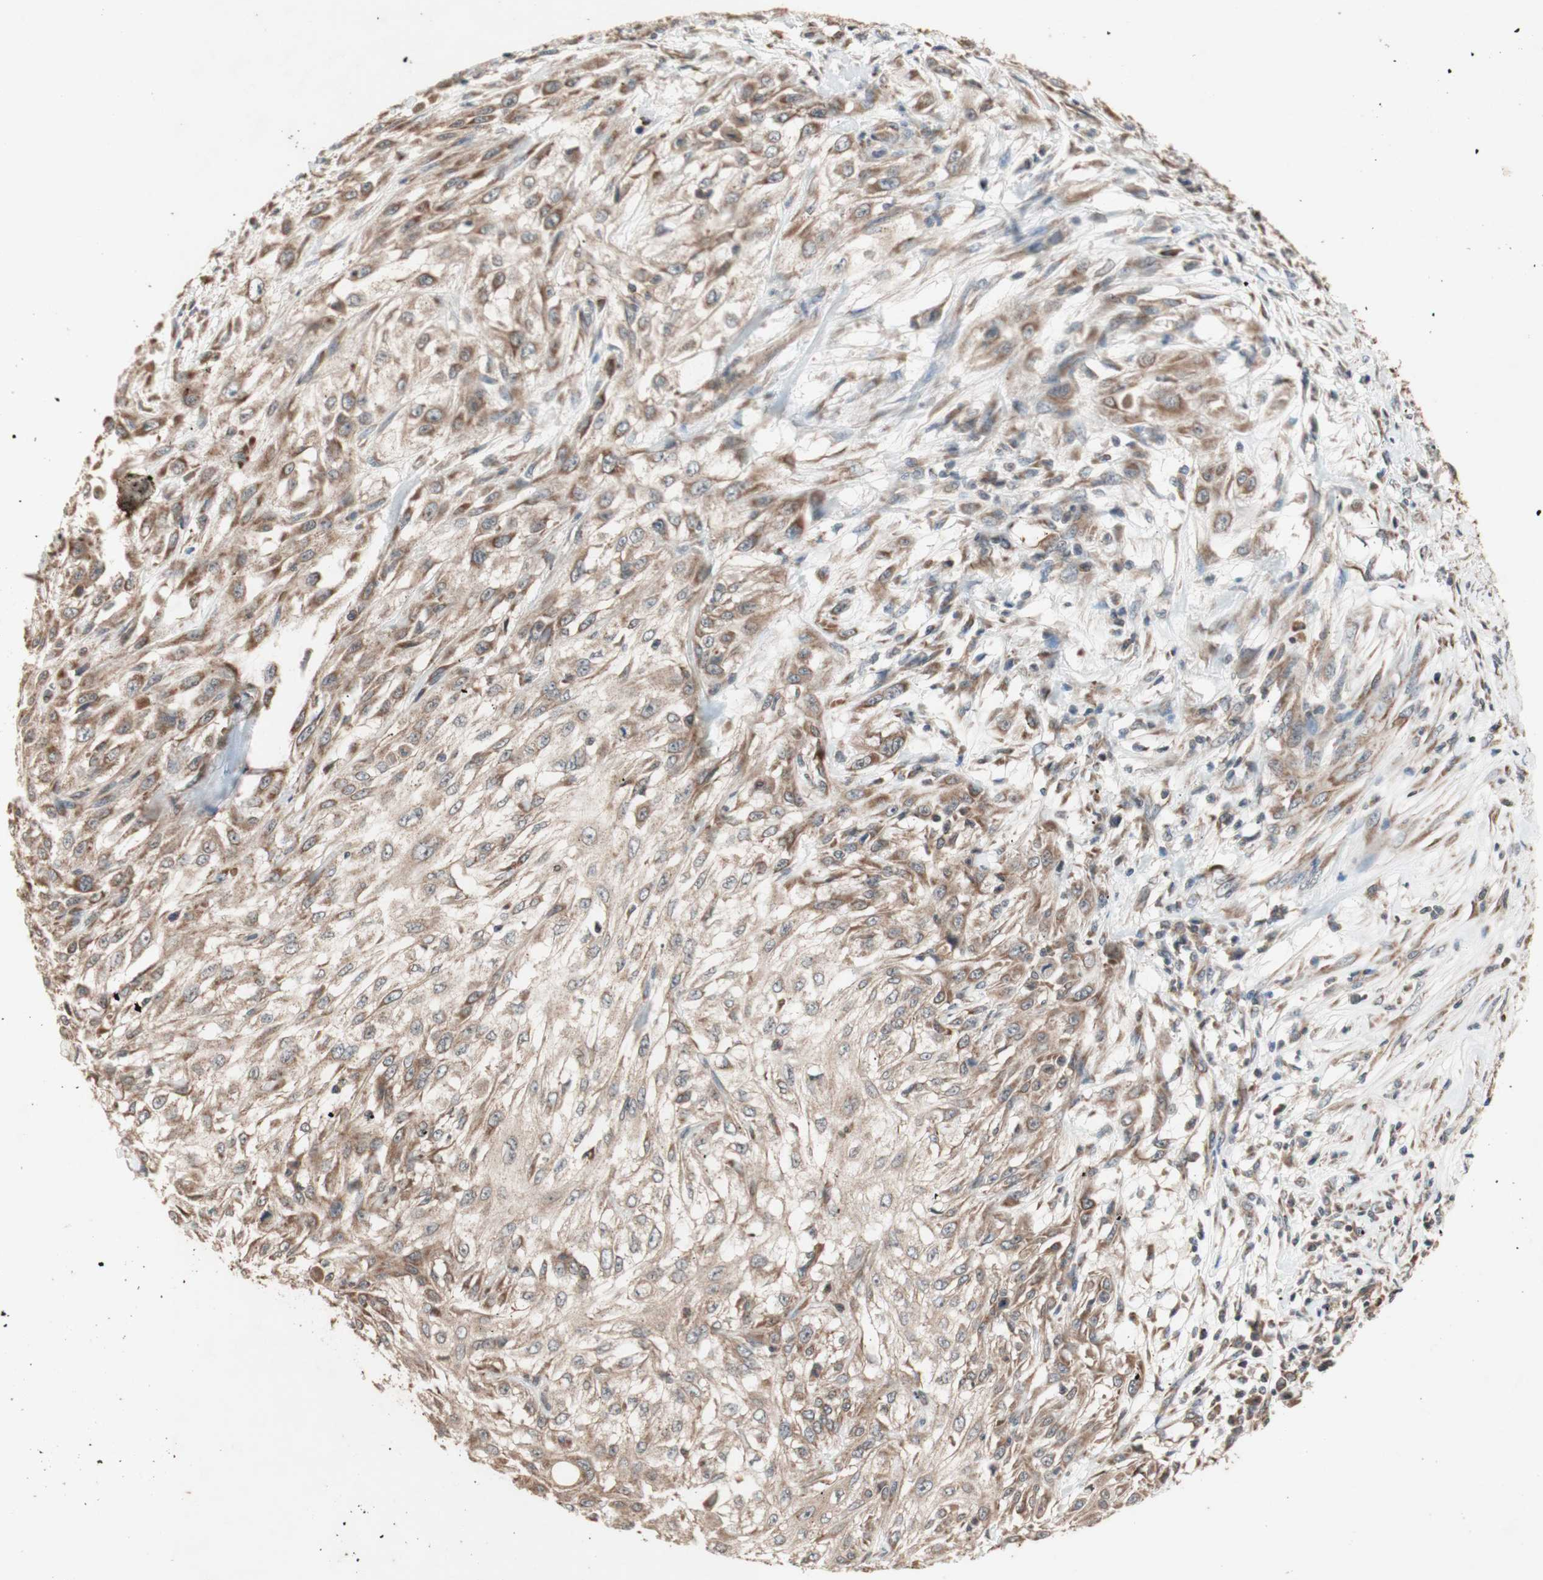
{"staining": {"intensity": "moderate", "quantity": ">75%", "location": "cytoplasmic/membranous"}, "tissue": "skin cancer", "cell_type": "Tumor cells", "image_type": "cancer", "snomed": [{"axis": "morphology", "description": "Squamous cell carcinoma, NOS"}, {"axis": "topography", "description": "Skin"}], "caption": "The immunohistochemical stain shows moderate cytoplasmic/membranous expression in tumor cells of skin cancer tissue.", "gene": "DDOST", "patient": {"sex": "male", "age": 75}}